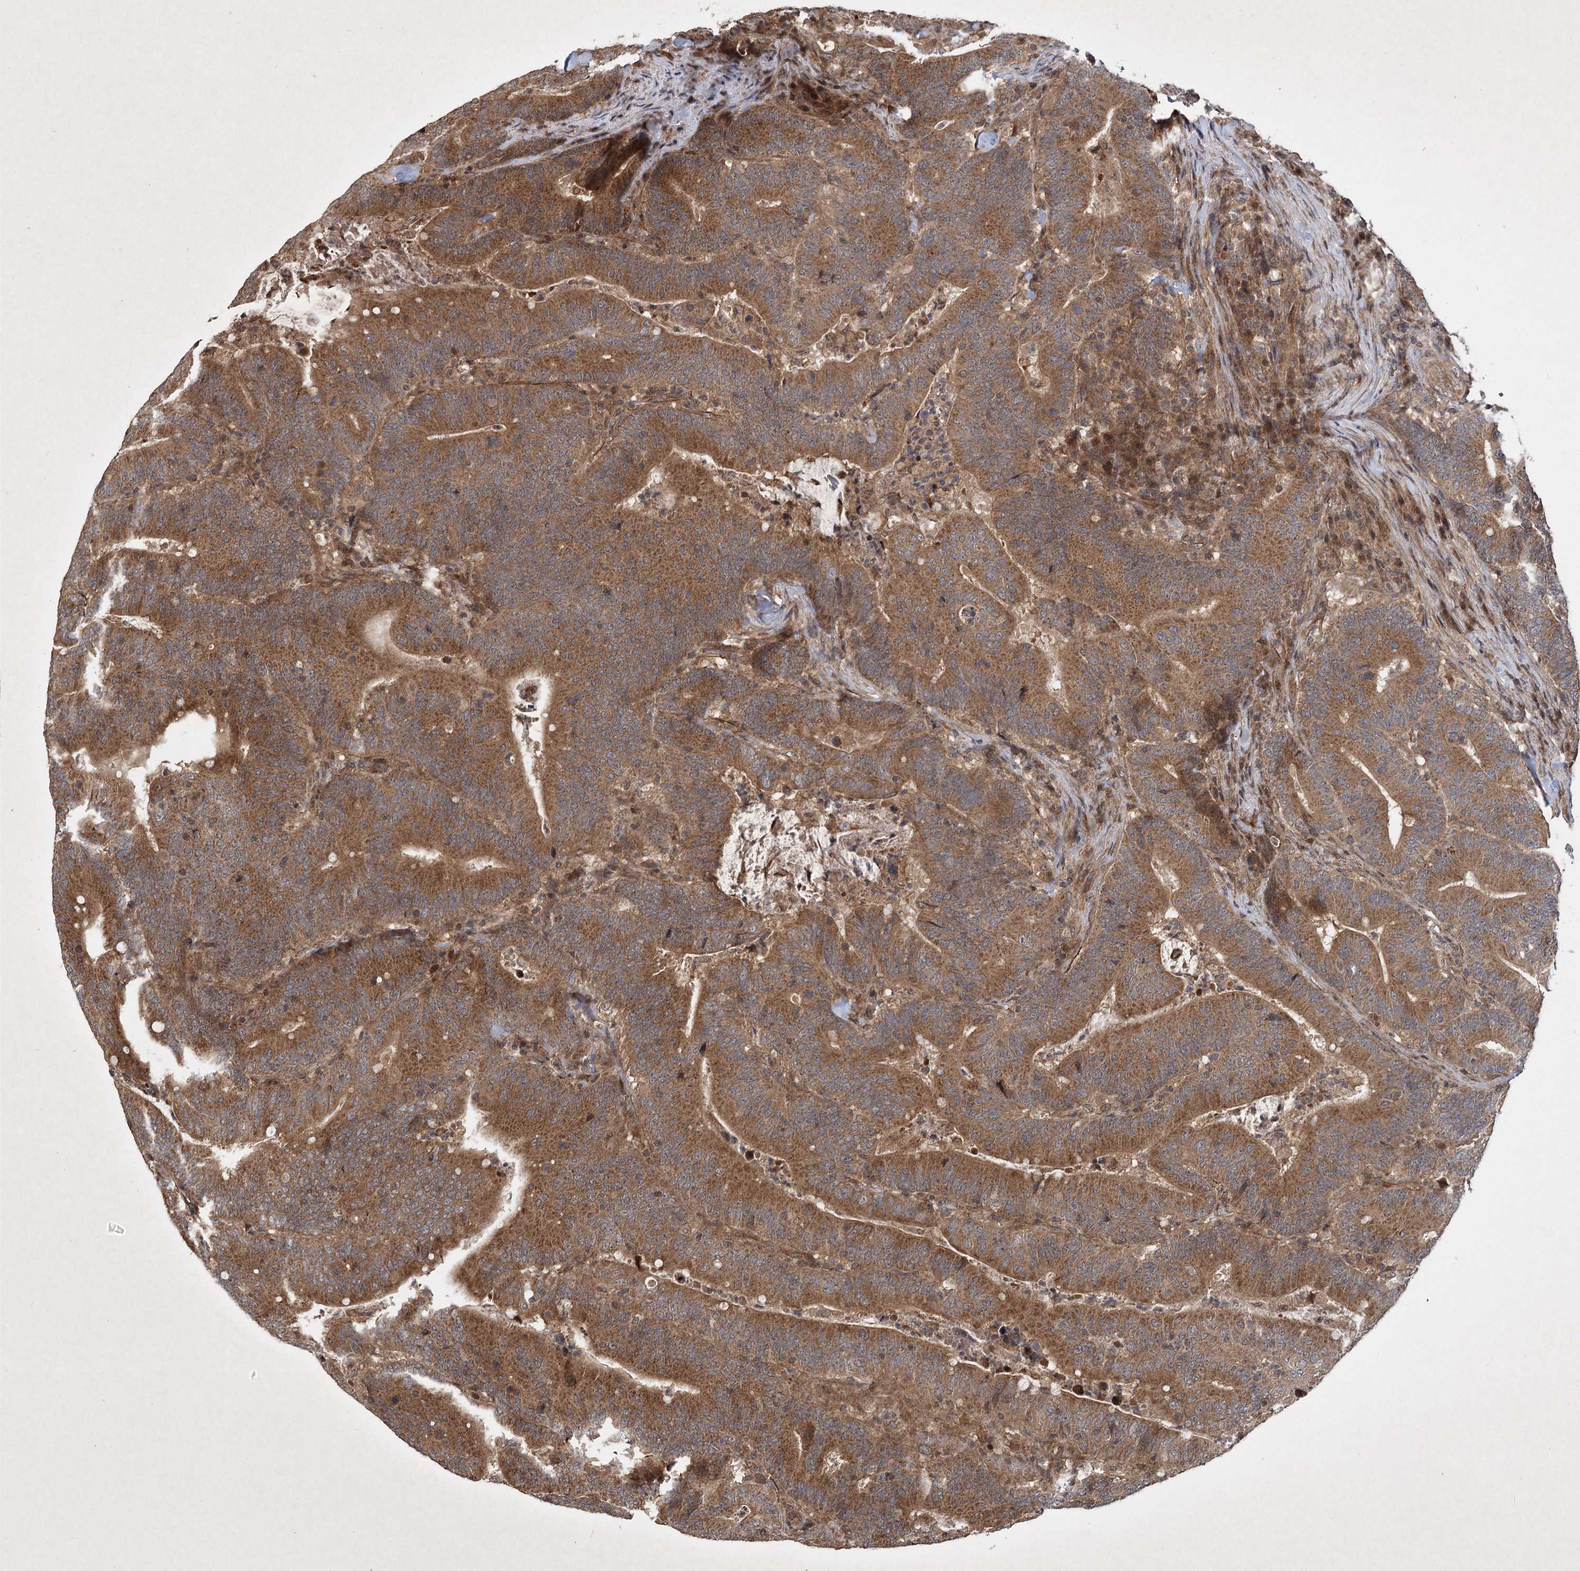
{"staining": {"intensity": "moderate", "quantity": ">75%", "location": "cytoplasmic/membranous"}, "tissue": "colorectal cancer", "cell_type": "Tumor cells", "image_type": "cancer", "snomed": [{"axis": "morphology", "description": "Adenocarcinoma, NOS"}, {"axis": "topography", "description": "Colon"}], "caption": "IHC photomicrograph of adenocarcinoma (colorectal) stained for a protein (brown), which exhibits medium levels of moderate cytoplasmic/membranous expression in approximately >75% of tumor cells.", "gene": "INSIG2", "patient": {"sex": "female", "age": 66}}